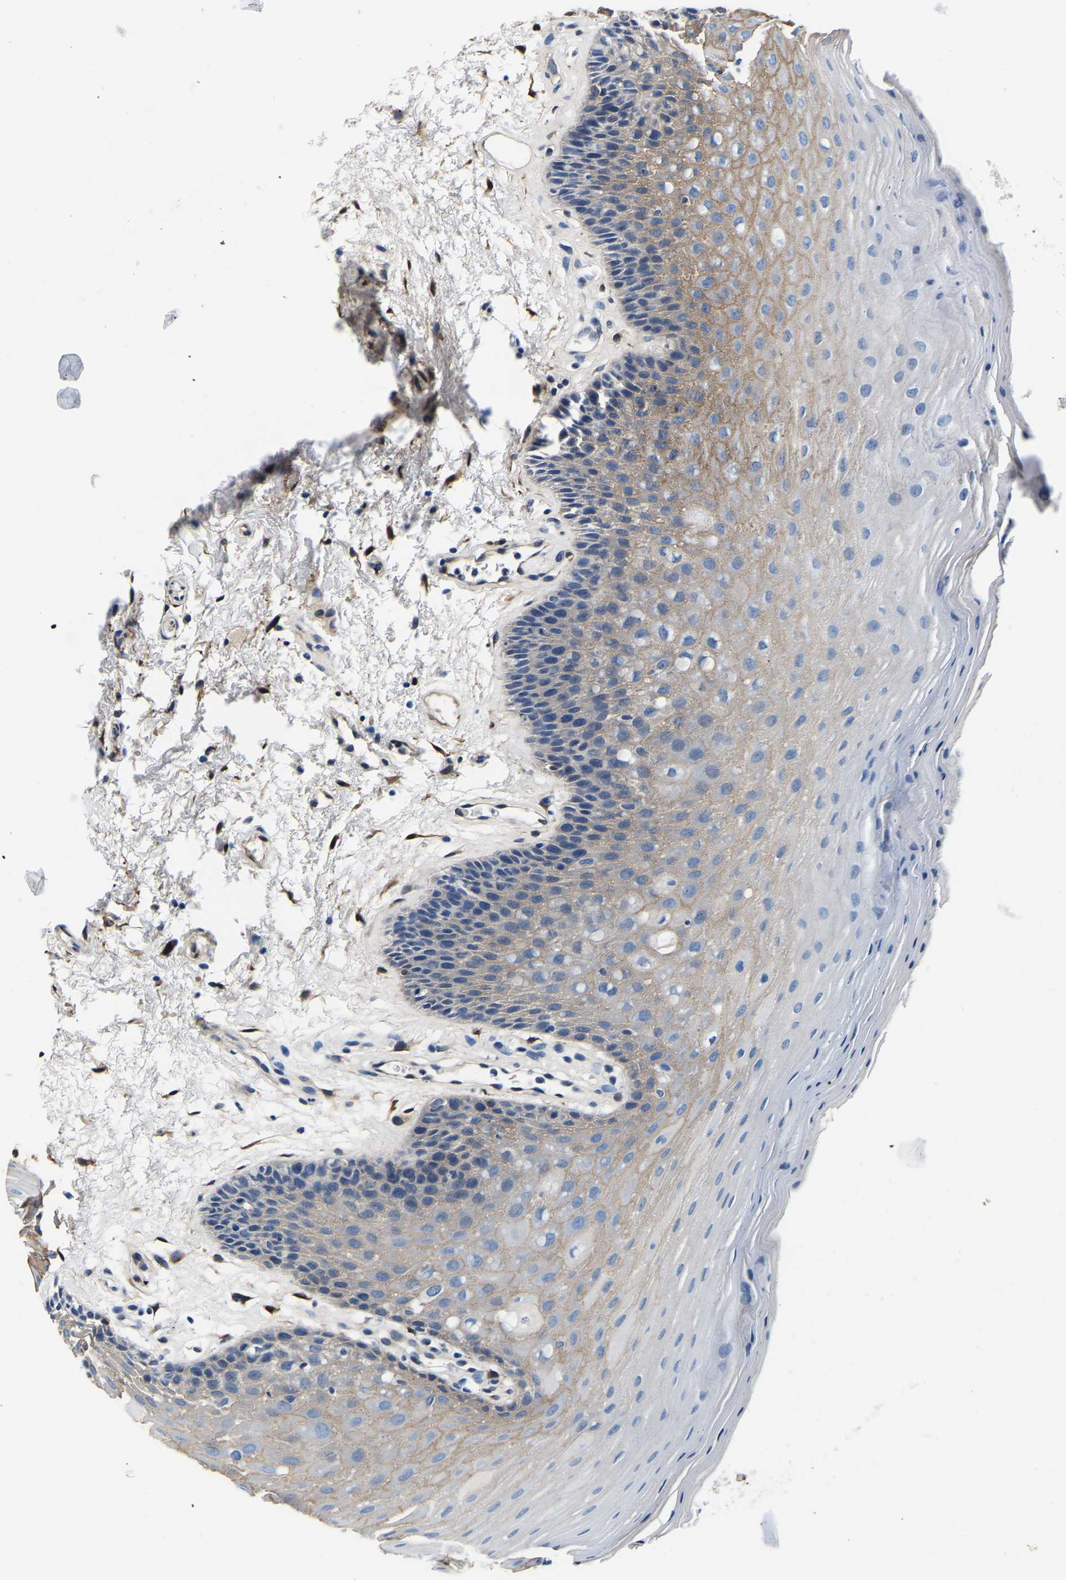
{"staining": {"intensity": "negative", "quantity": "none", "location": "none"}, "tissue": "oral mucosa", "cell_type": "Squamous epithelial cells", "image_type": "normal", "snomed": [{"axis": "morphology", "description": "Normal tissue, NOS"}, {"axis": "morphology", "description": "Squamous cell carcinoma, NOS"}, {"axis": "topography", "description": "Oral tissue"}, {"axis": "topography", "description": "Head-Neck"}], "caption": "The micrograph displays no staining of squamous epithelial cells in unremarkable oral mucosa. Brightfield microscopy of immunohistochemistry stained with DAB (brown) and hematoxylin (blue), captured at high magnification.", "gene": "S100A13", "patient": {"sex": "male", "age": 71}}